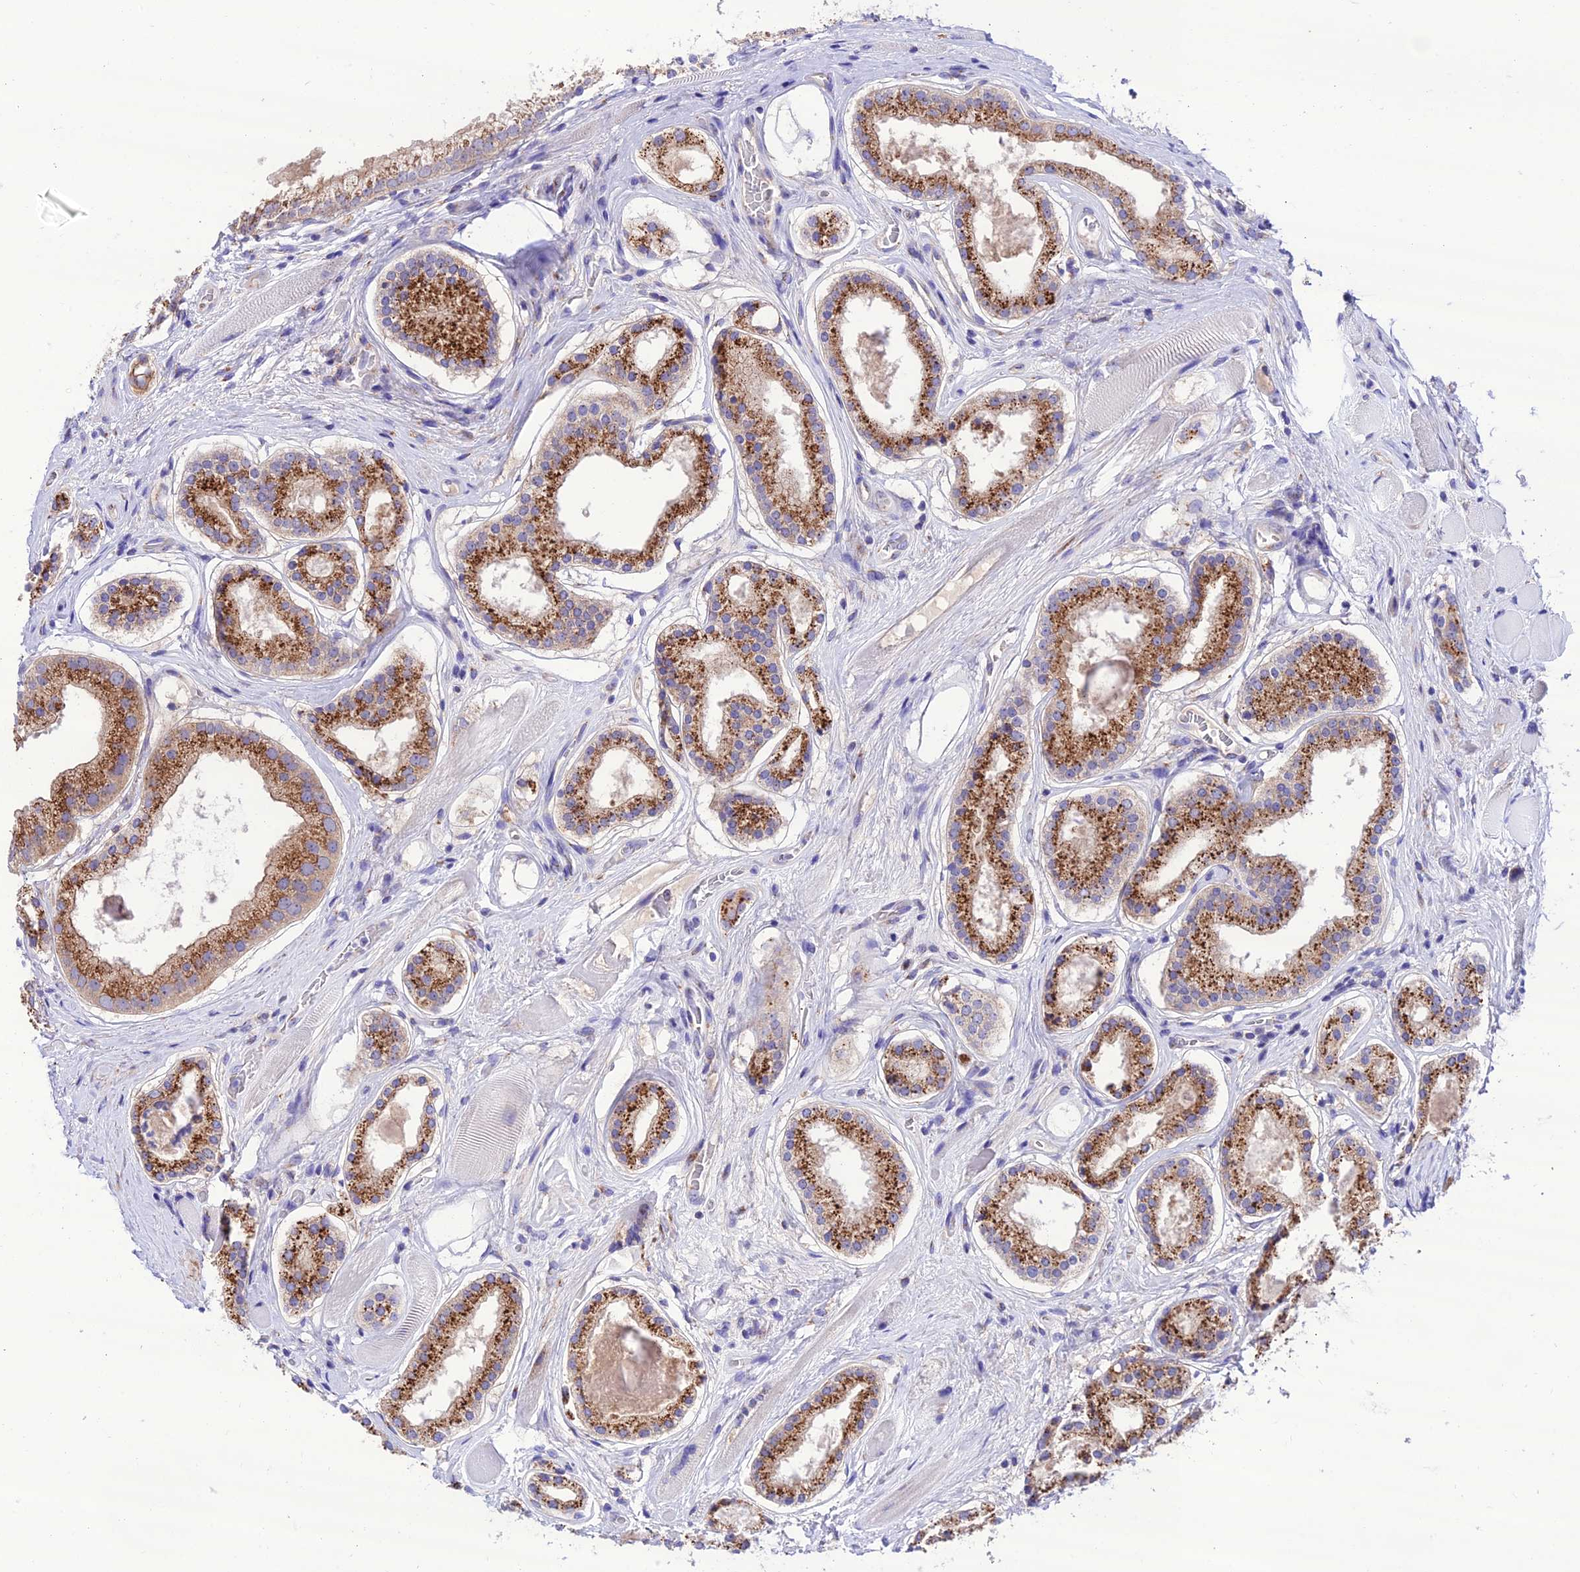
{"staining": {"intensity": "strong", "quantity": ">75%", "location": "cytoplasmic/membranous"}, "tissue": "prostate cancer", "cell_type": "Tumor cells", "image_type": "cancer", "snomed": [{"axis": "morphology", "description": "Adenocarcinoma, High grade"}, {"axis": "topography", "description": "Prostate"}], "caption": "Immunohistochemistry (IHC) (DAB) staining of human prostate cancer demonstrates strong cytoplasmic/membranous protein positivity in approximately >75% of tumor cells. The protein of interest is stained brown, and the nuclei are stained in blue (DAB (3,3'-diaminobenzidine) IHC with brightfield microscopy, high magnification).", "gene": "LACTB2", "patient": {"sex": "male", "age": 67}}